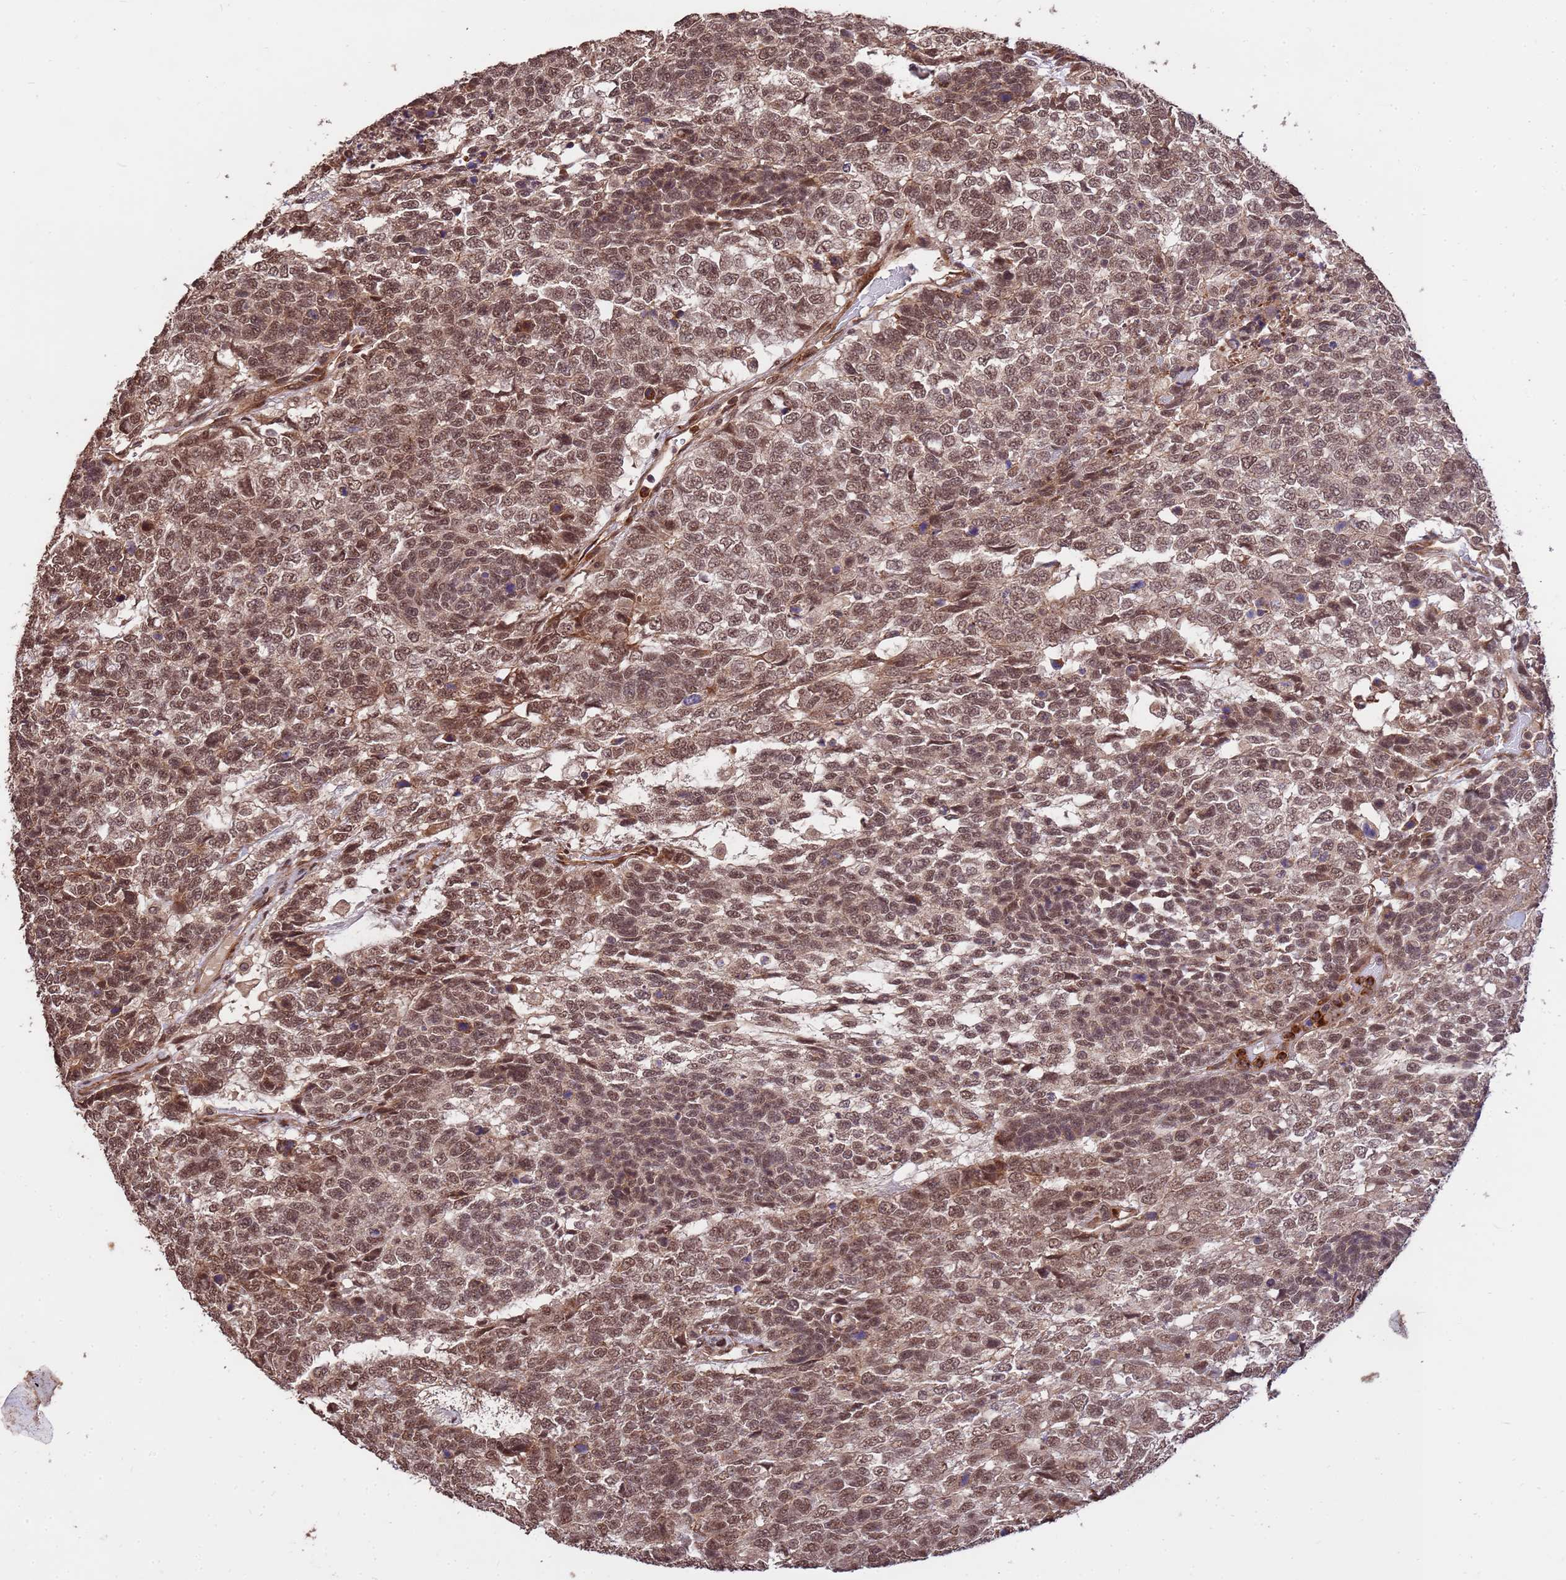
{"staining": {"intensity": "moderate", "quantity": ">75%", "location": "cytoplasmic/membranous,nuclear"}, "tissue": "testis cancer", "cell_type": "Tumor cells", "image_type": "cancer", "snomed": [{"axis": "morphology", "description": "Carcinoma, Embryonal, NOS"}, {"axis": "topography", "description": "Testis"}], "caption": "This photomicrograph shows testis cancer (embryonal carcinoma) stained with immunohistochemistry (IHC) to label a protein in brown. The cytoplasmic/membranous and nuclear of tumor cells show moderate positivity for the protein. Nuclei are counter-stained blue.", "gene": "ZNF619", "patient": {"sex": "male", "age": 23}}